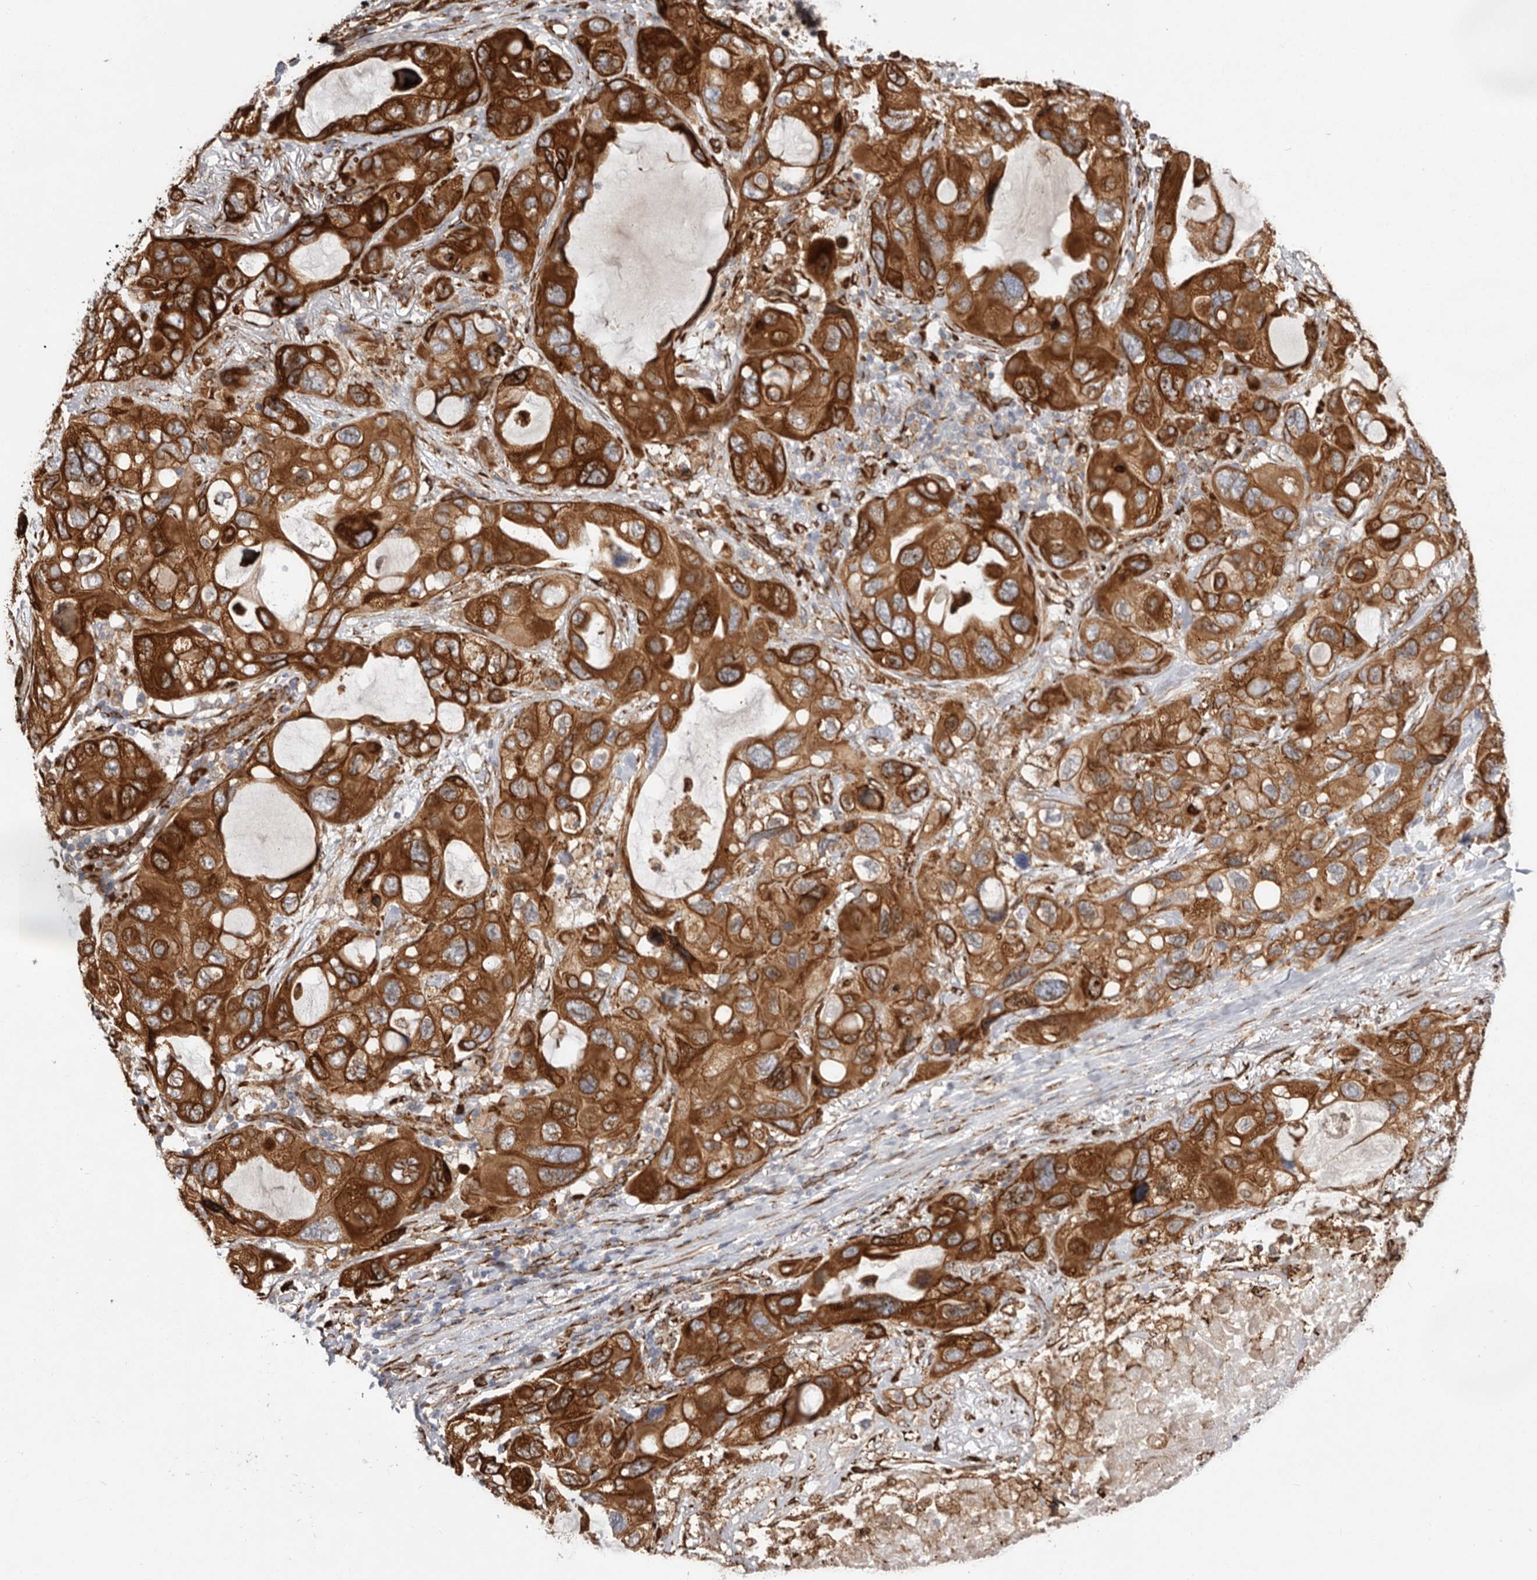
{"staining": {"intensity": "strong", "quantity": ">75%", "location": "cytoplasmic/membranous"}, "tissue": "lung cancer", "cell_type": "Tumor cells", "image_type": "cancer", "snomed": [{"axis": "morphology", "description": "Squamous cell carcinoma, NOS"}, {"axis": "topography", "description": "Lung"}], "caption": "There is high levels of strong cytoplasmic/membranous staining in tumor cells of lung cancer (squamous cell carcinoma), as demonstrated by immunohistochemical staining (brown color).", "gene": "WDTC1", "patient": {"sex": "female", "age": 73}}